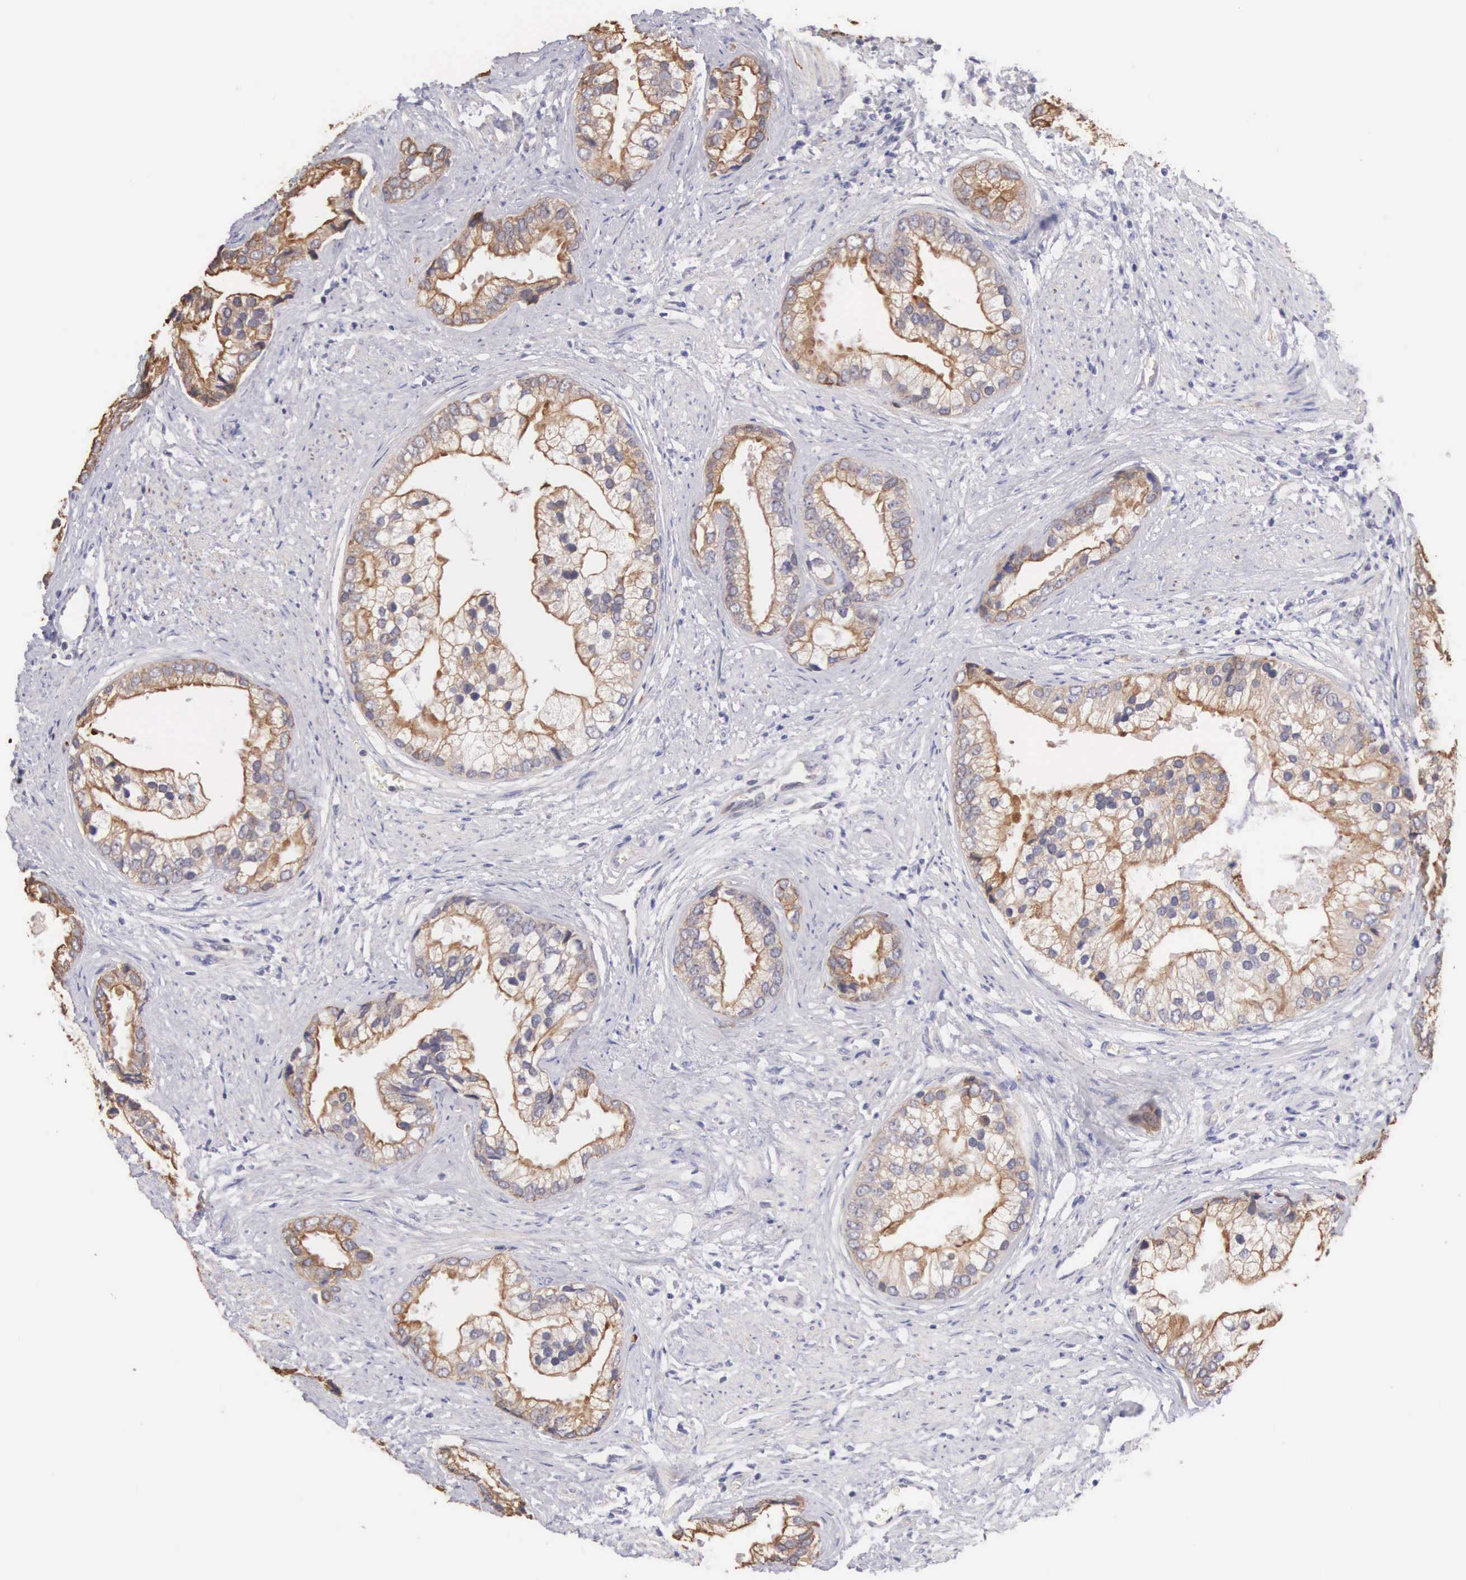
{"staining": {"intensity": "moderate", "quantity": "25%-75%", "location": "cytoplasmic/membranous"}, "tissue": "prostate cancer", "cell_type": "Tumor cells", "image_type": "cancer", "snomed": [{"axis": "morphology", "description": "Adenocarcinoma, Medium grade"}, {"axis": "topography", "description": "Prostate"}], "caption": "A histopathology image showing moderate cytoplasmic/membranous positivity in about 25%-75% of tumor cells in prostate cancer, as visualized by brown immunohistochemical staining.", "gene": "PIR", "patient": {"sex": "male", "age": 65}}